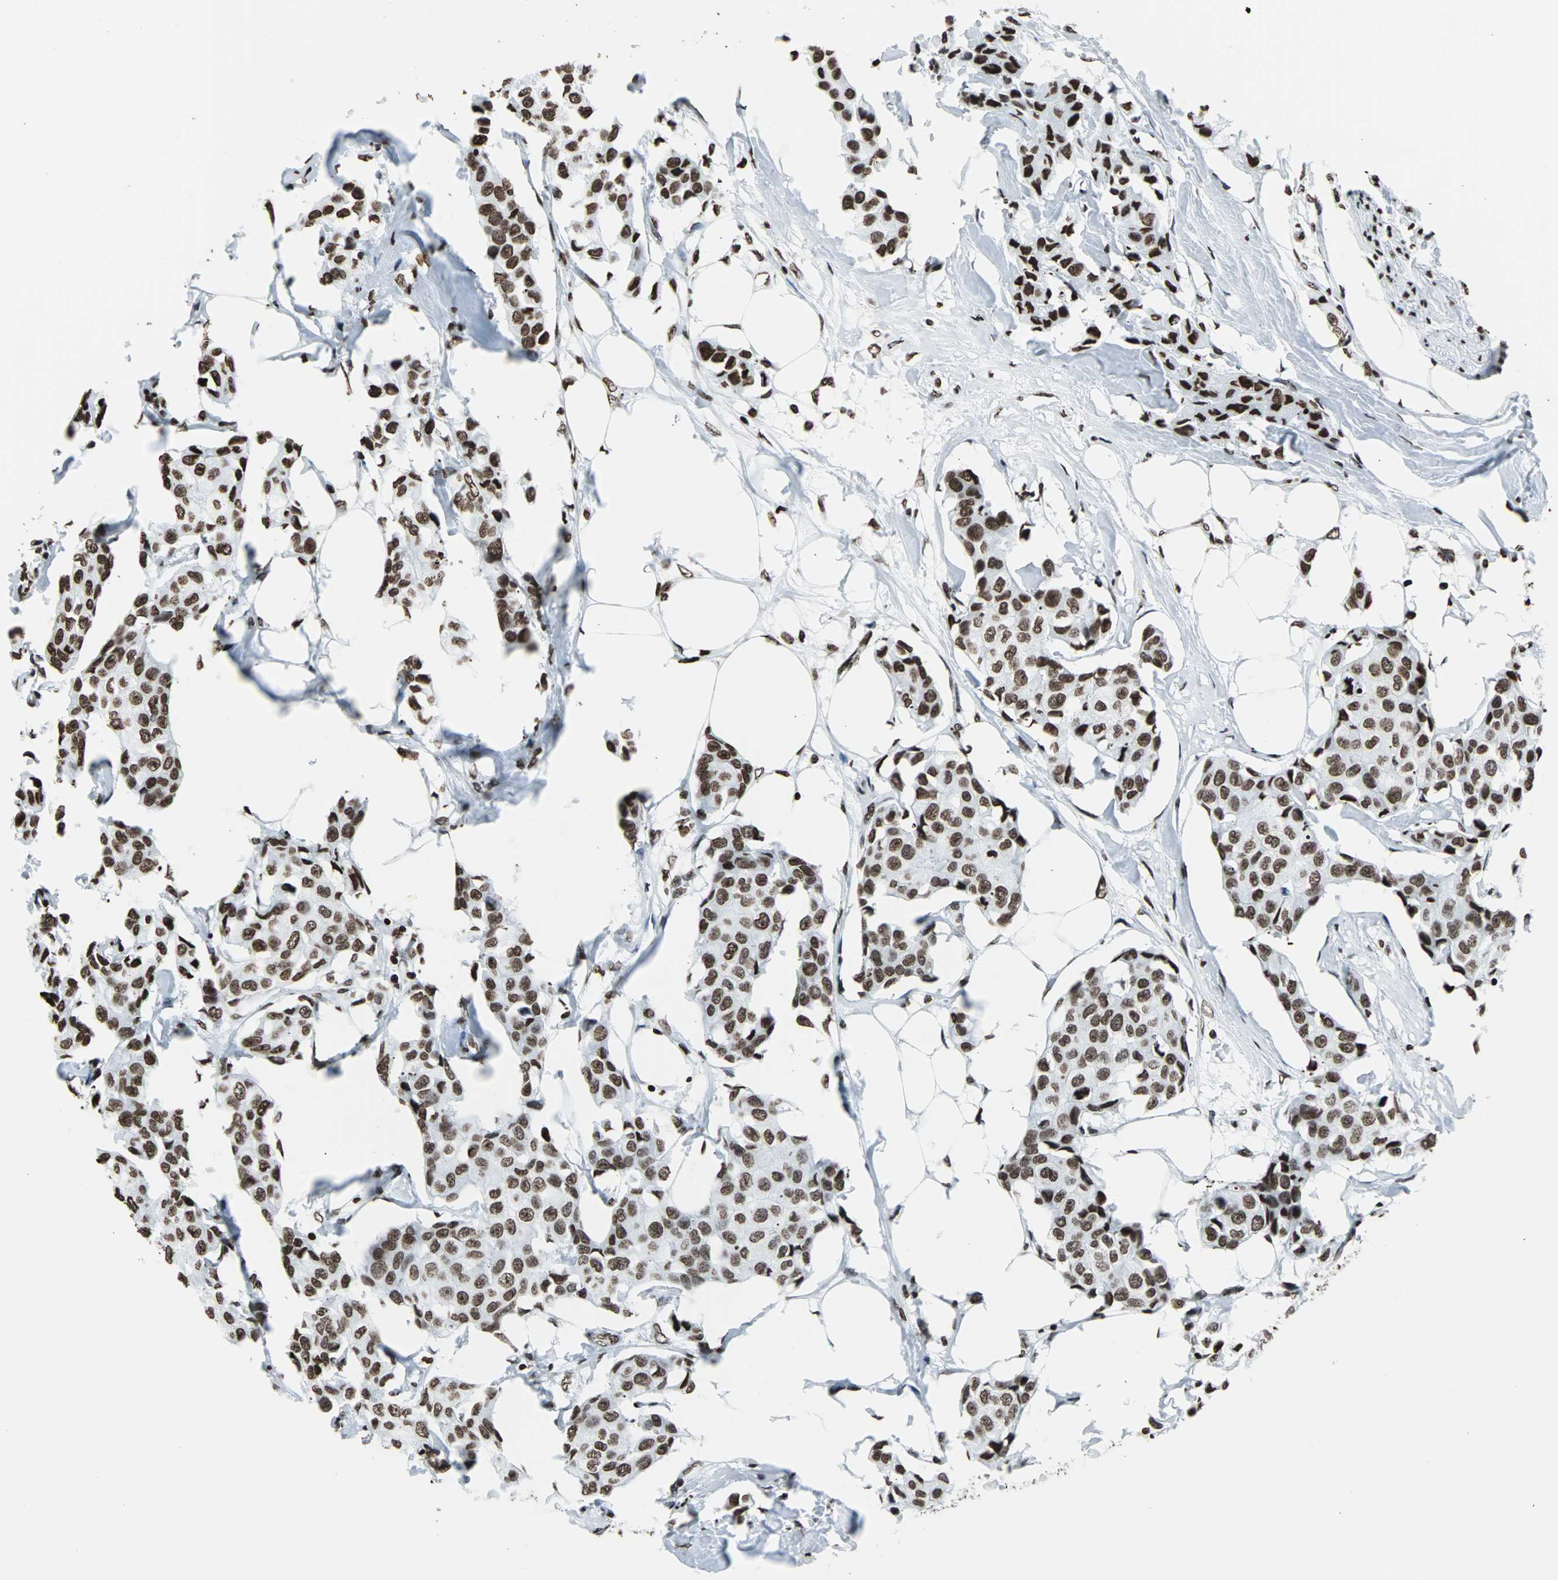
{"staining": {"intensity": "strong", "quantity": ">75%", "location": "nuclear"}, "tissue": "breast cancer", "cell_type": "Tumor cells", "image_type": "cancer", "snomed": [{"axis": "morphology", "description": "Duct carcinoma"}, {"axis": "topography", "description": "Breast"}], "caption": "This is a micrograph of immunohistochemistry staining of breast cancer (invasive ductal carcinoma), which shows strong expression in the nuclear of tumor cells.", "gene": "H2BC18", "patient": {"sex": "female", "age": 80}}